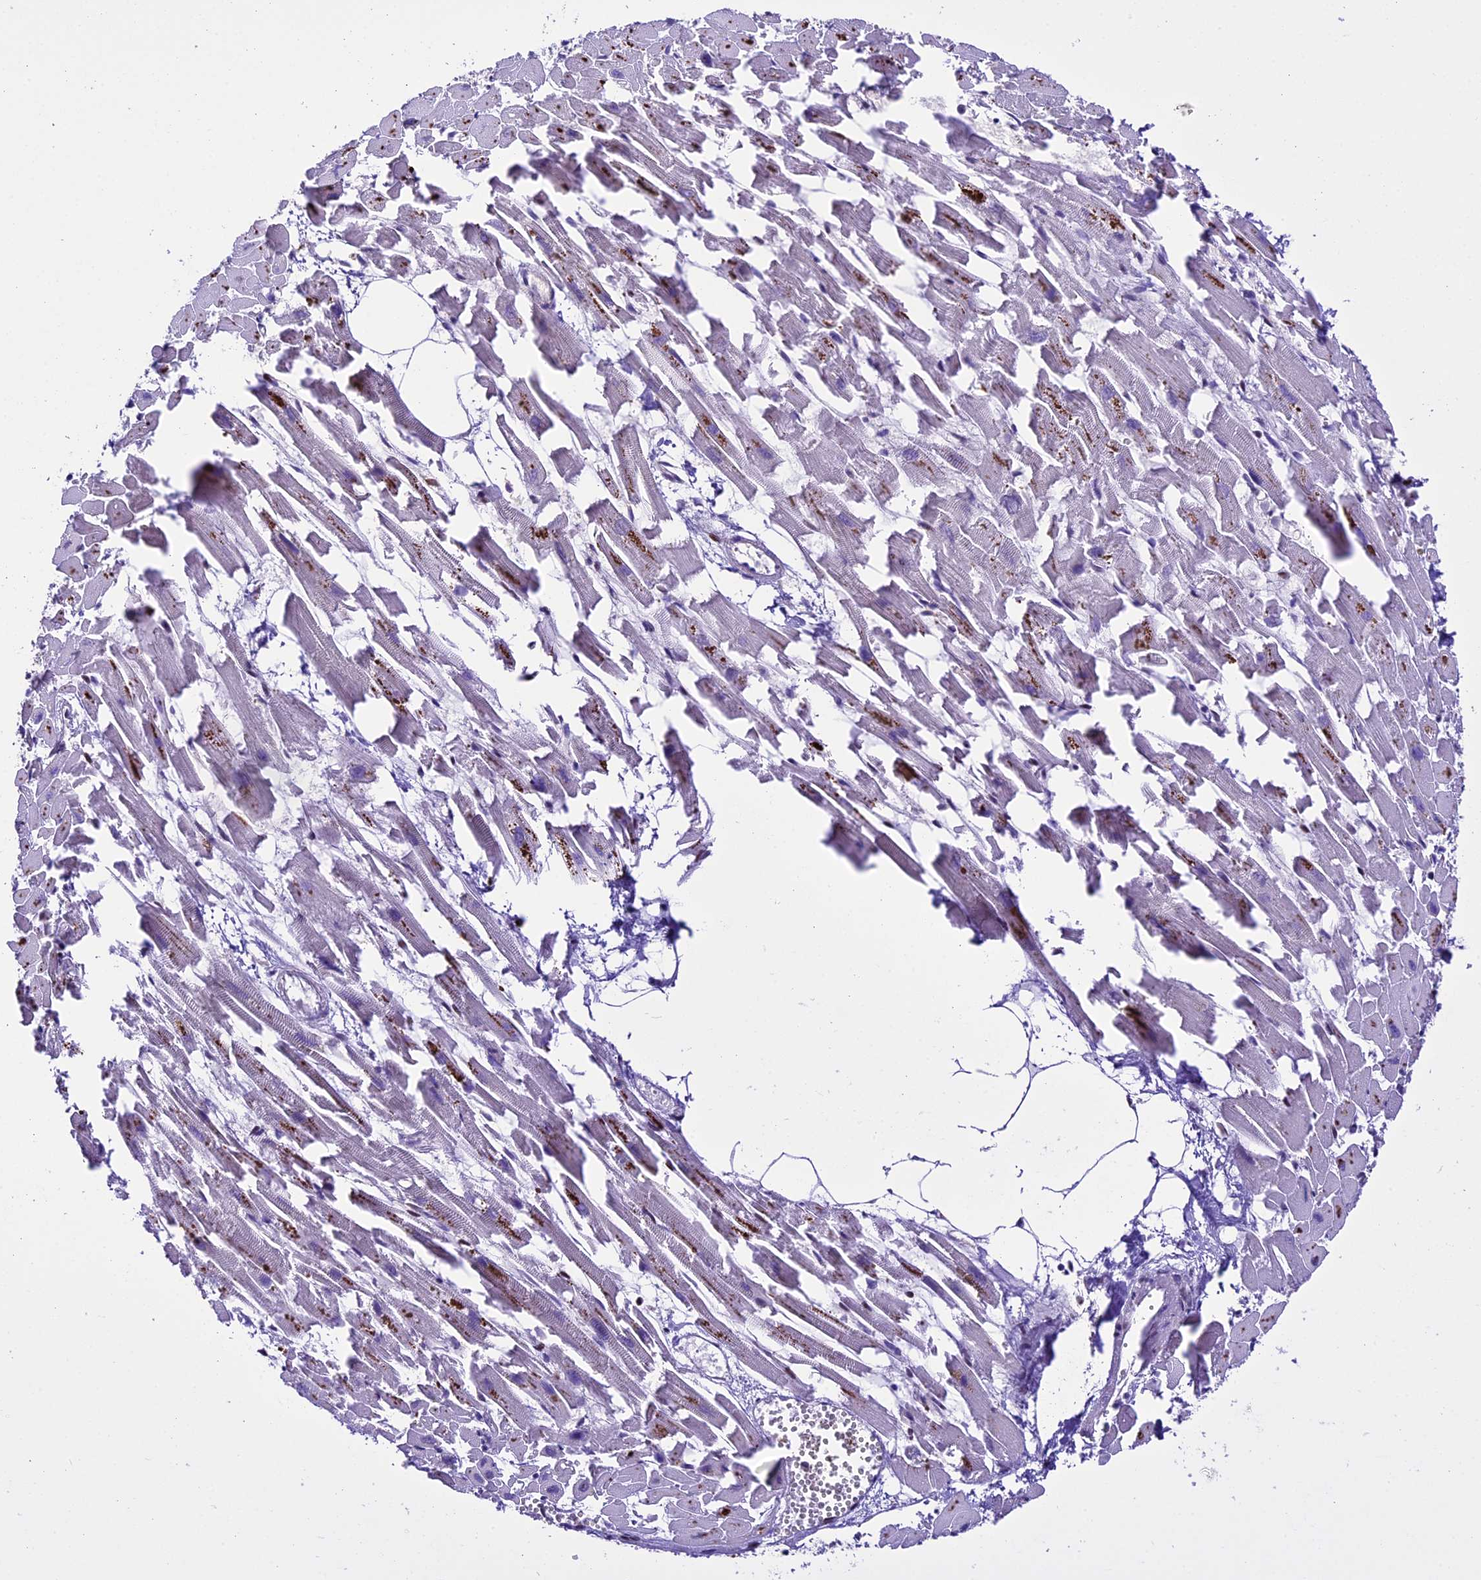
{"staining": {"intensity": "moderate", "quantity": "<25%", "location": "cytoplasmic/membranous,nuclear"}, "tissue": "heart muscle", "cell_type": "Cardiomyocytes", "image_type": "normal", "snomed": [{"axis": "morphology", "description": "Normal tissue, NOS"}, {"axis": "topography", "description": "Heart"}], "caption": "Normal heart muscle shows moderate cytoplasmic/membranous,nuclear staining in approximately <25% of cardiomyocytes (DAB (3,3'-diaminobenzidine) IHC, brown staining for protein, blue staining for nuclei)..", "gene": "TCP11L2", "patient": {"sex": "female", "age": 64}}